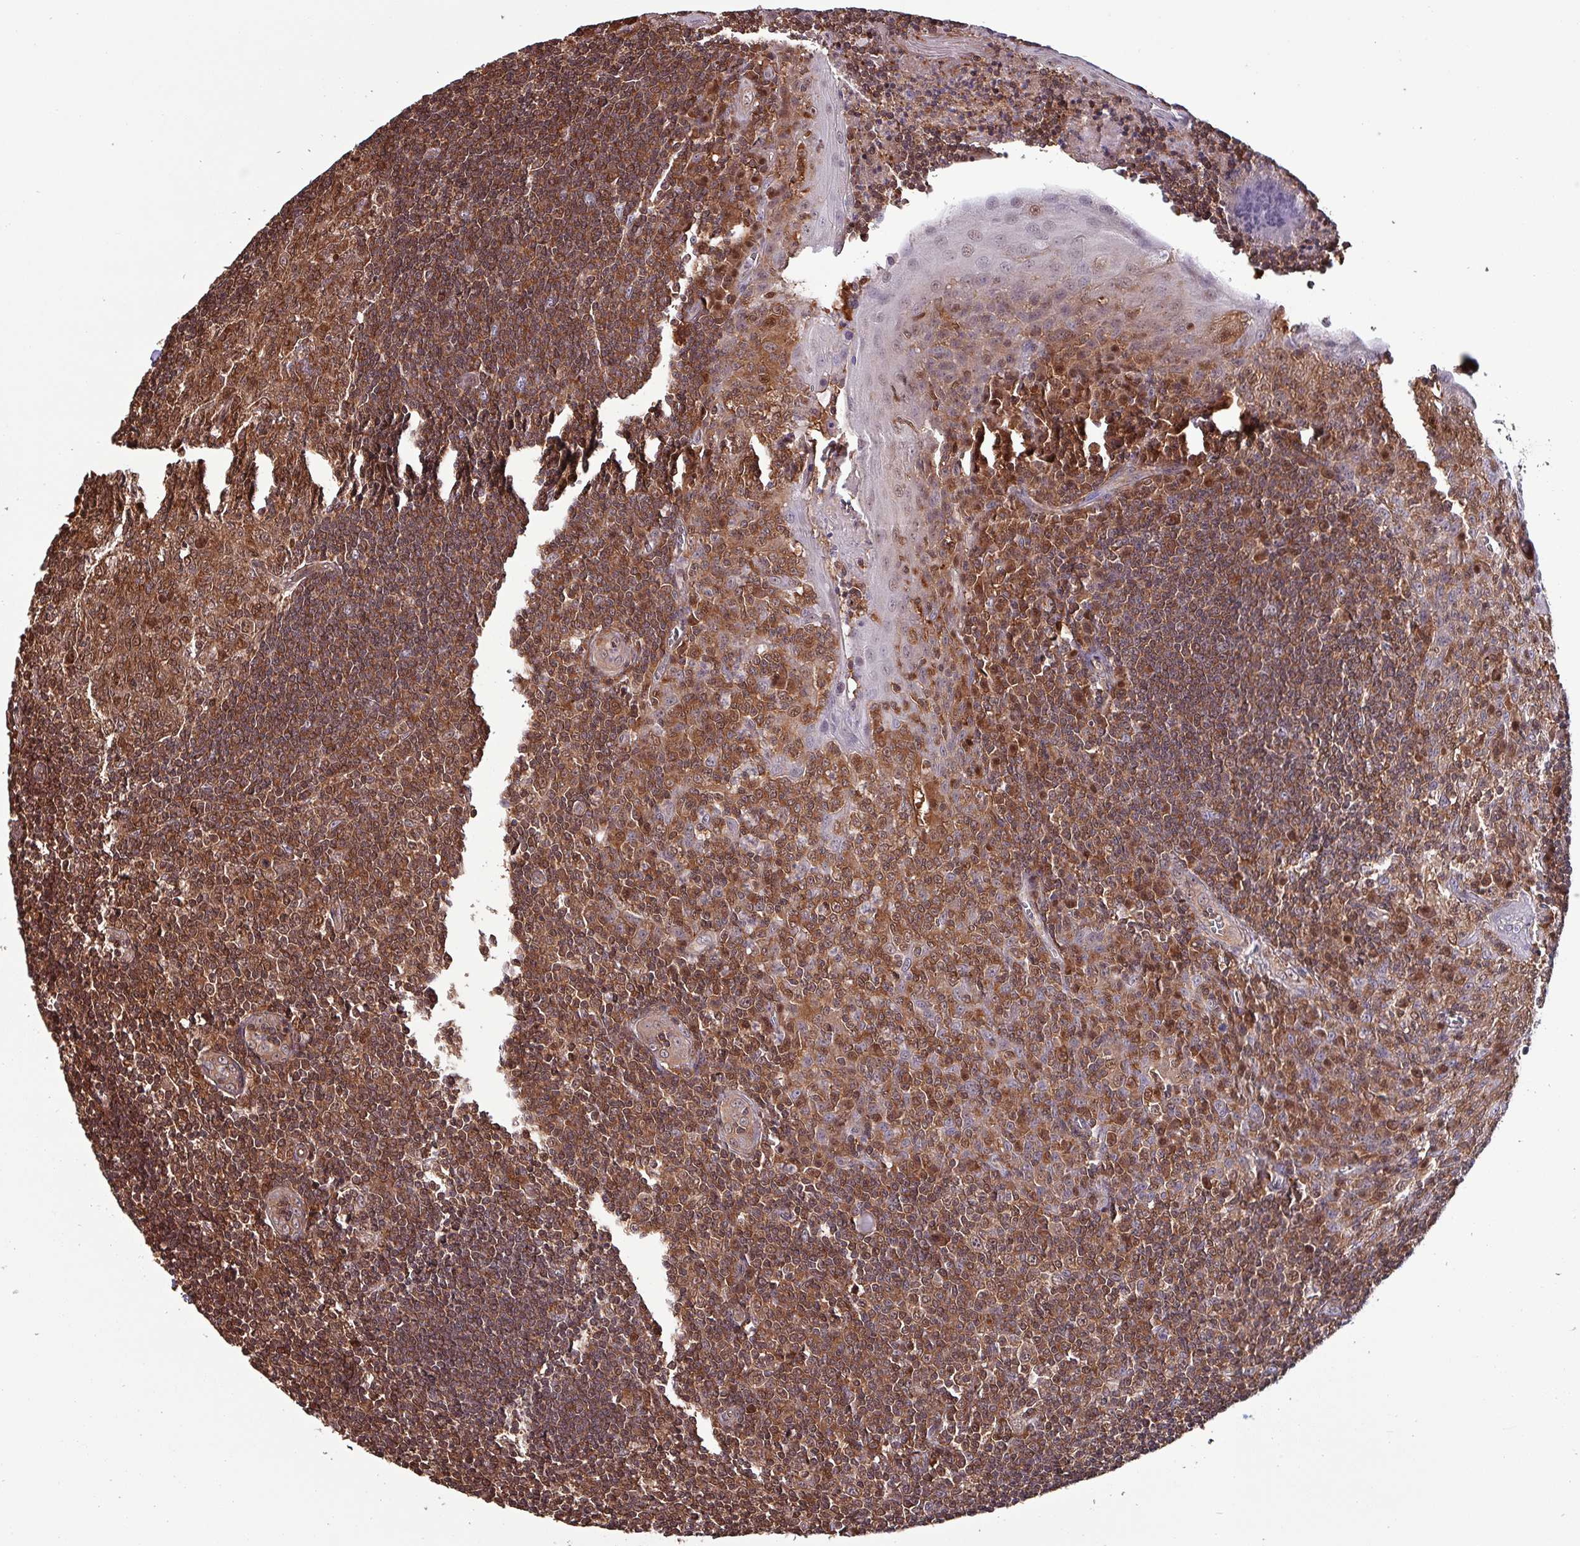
{"staining": {"intensity": "moderate", "quantity": ">75%", "location": "cytoplasmic/membranous,nuclear"}, "tissue": "tonsil", "cell_type": "Germinal center cells", "image_type": "normal", "snomed": [{"axis": "morphology", "description": "Normal tissue, NOS"}, {"axis": "topography", "description": "Tonsil"}], "caption": "Protein staining of unremarkable tonsil displays moderate cytoplasmic/membranous,nuclear positivity in about >75% of germinal center cells. Using DAB (brown) and hematoxylin (blue) stains, captured at high magnification using brightfield microscopy.", "gene": "PSMB8", "patient": {"sex": "male", "age": 27}}